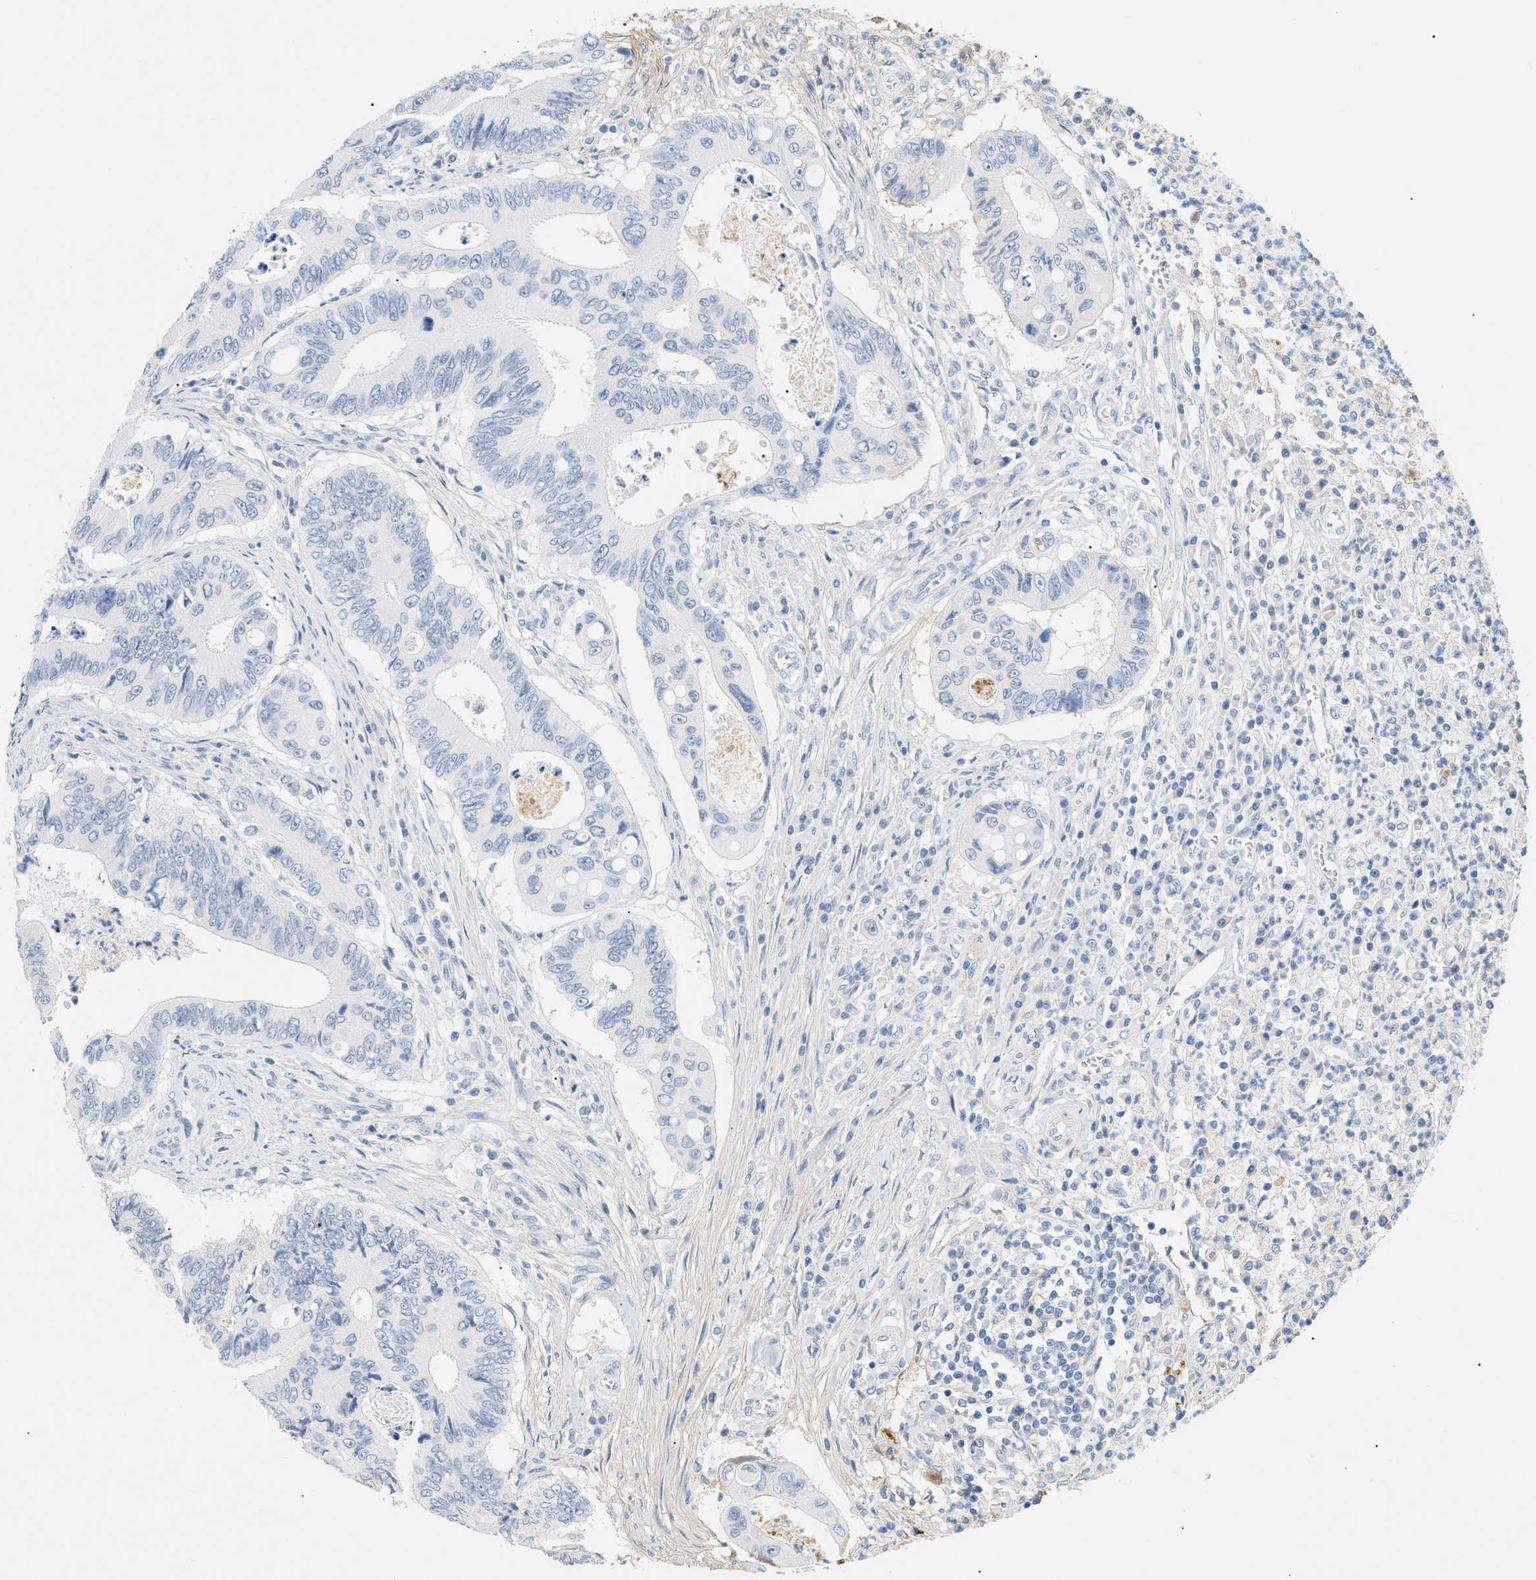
{"staining": {"intensity": "negative", "quantity": "none", "location": "none"}, "tissue": "colorectal cancer", "cell_type": "Tumor cells", "image_type": "cancer", "snomed": [{"axis": "morphology", "description": "Inflammation, NOS"}, {"axis": "morphology", "description": "Adenocarcinoma, NOS"}, {"axis": "topography", "description": "Colon"}], "caption": "DAB immunohistochemical staining of human adenocarcinoma (colorectal) reveals no significant expression in tumor cells.", "gene": "CFH", "patient": {"sex": "male", "age": 72}}